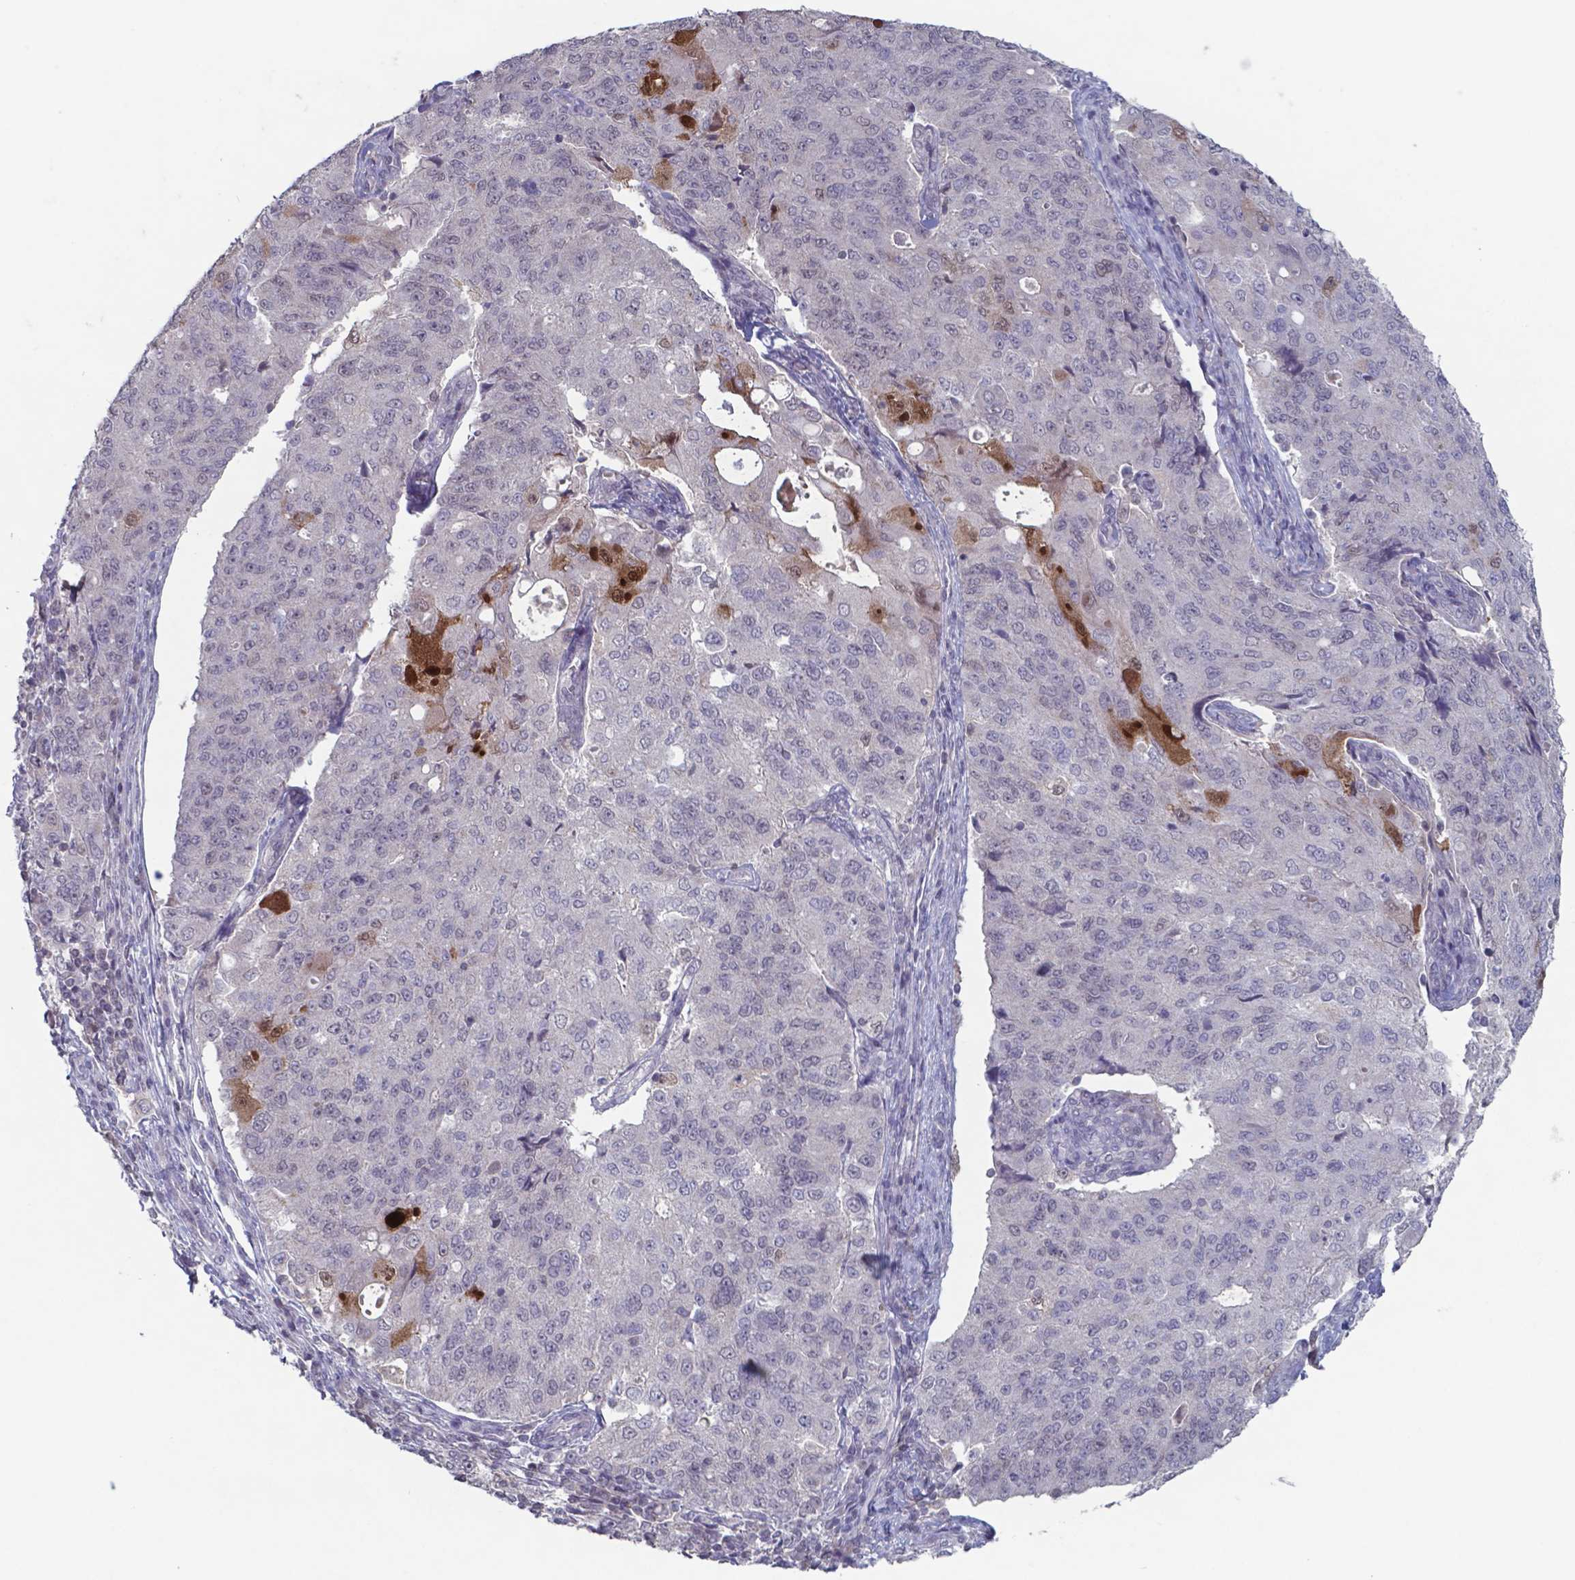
{"staining": {"intensity": "weak", "quantity": "<25%", "location": "nuclear"}, "tissue": "endometrial cancer", "cell_type": "Tumor cells", "image_type": "cancer", "snomed": [{"axis": "morphology", "description": "Adenocarcinoma, NOS"}, {"axis": "topography", "description": "Endometrium"}], "caption": "Immunohistochemistry (IHC) of endometrial cancer exhibits no staining in tumor cells.", "gene": "TDP2", "patient": {"sex": "female", "age": 43}}